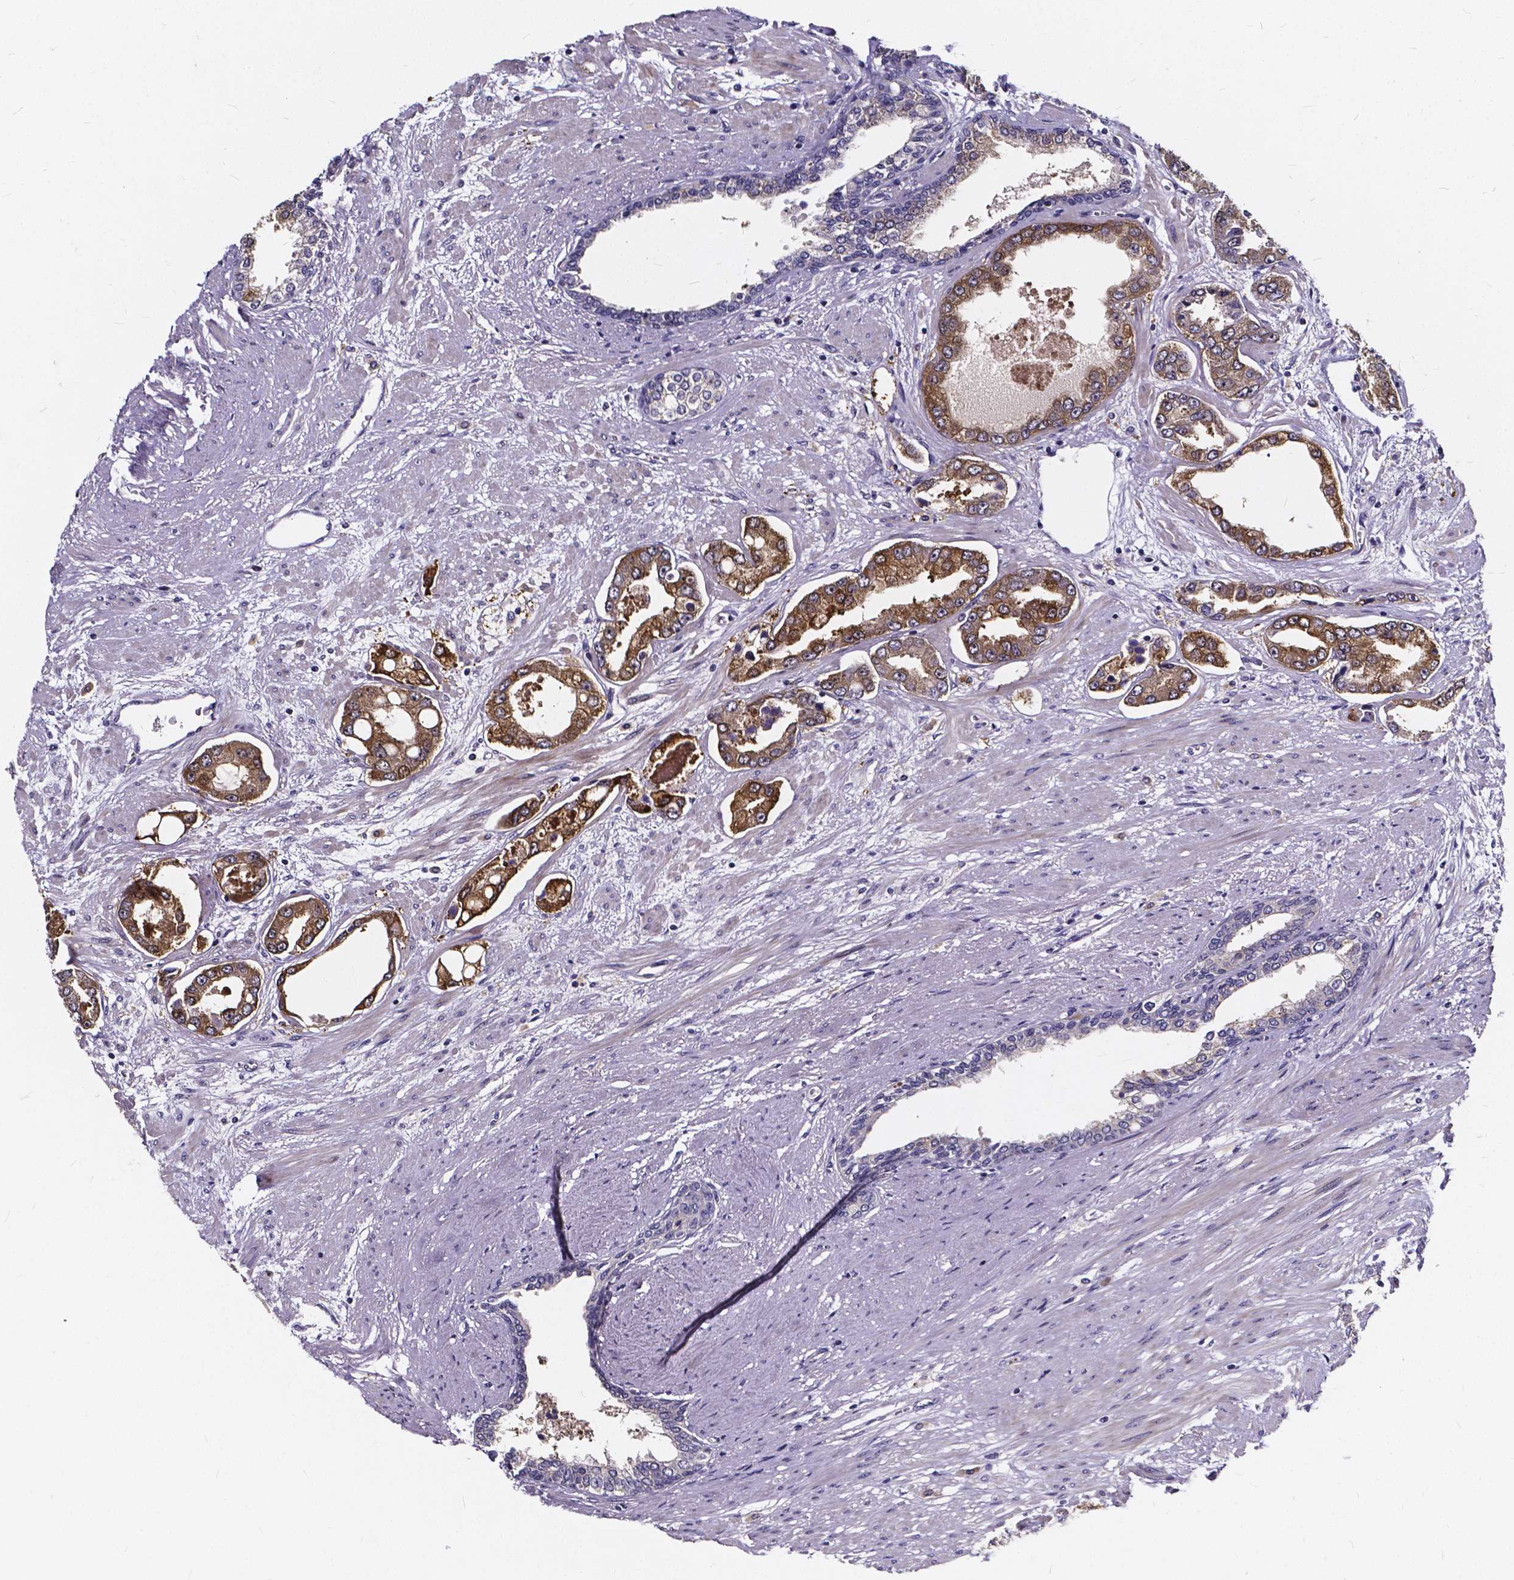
{"staining": {"intensity": "strong", "quantity": ">75%", "location": "cytoplasmic/membranous"}, "tissue": "prostate cancer", "cell_type": "Tumor cells", "image_type": "cancer", "snomed": [{"axis": "morphology", "description": "Adenocarcinoma, Low grade"}, {"axis": "topography", "description": "Prostate"}], "caption": "A micrograph showing strong cytoplasmic/membranous staining in about >75% of tumor cells in prostate cancer (adenocarcinoma (low-grade)), as visualized by brown immunohistochemical staining.", "gene": "SOWAHA", "patient": {"sex": "male", "age": 60}}